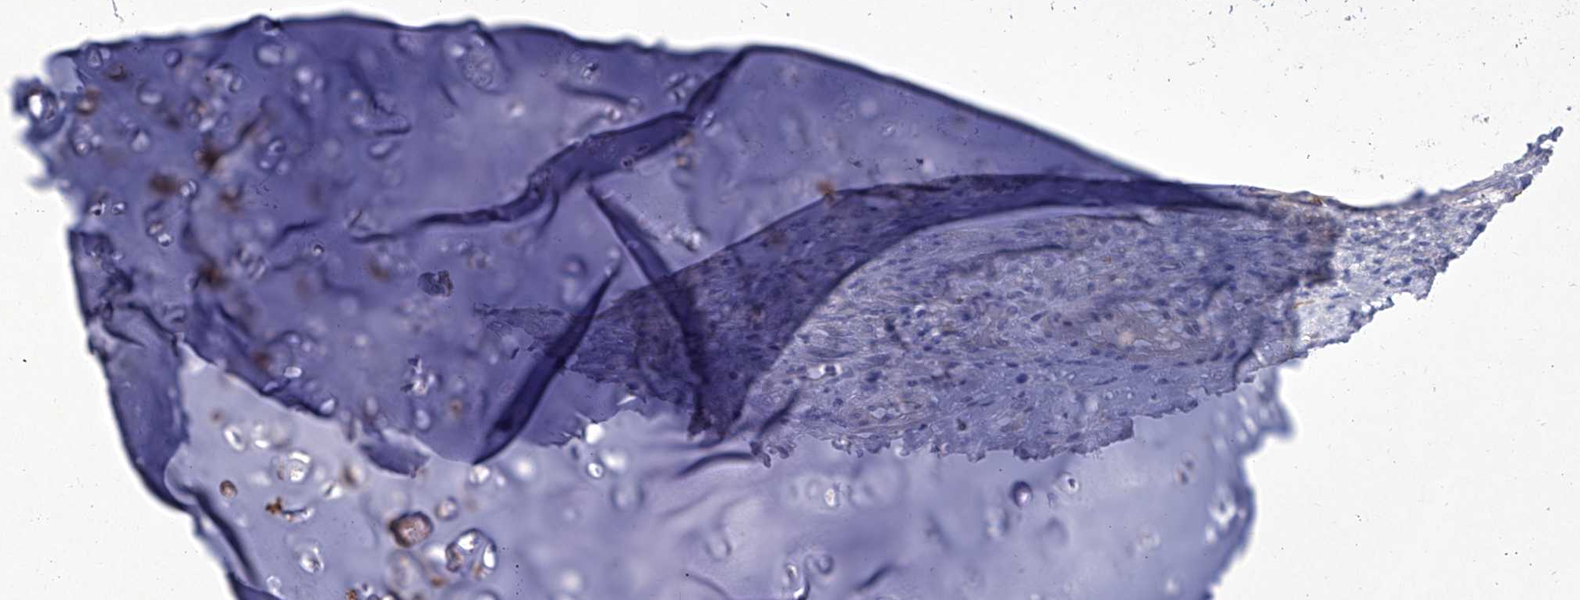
{"staining": {"intensity": "negative", "quantity": "none", "location": "none"}, "tissue": "adipose tissue", "cell_type": "Adipocytes", "image_type": "normal", "snomed": [{"axis": "morphology", "description": "Normal tissue, NOS"}, {"axis": "morphology", "description": "Basal cell carcinoma"}, {"axis": "topography", "description": "Cartilage tissue"}, {"axis": "topography", "description": "Nasopharynx"}, {"axis": "topography", "description": "Oral tissue"}], "caption": "Human adipose tissue stained for a protein using IHC demonstrates no expression in adipocytes.", "gene": "IFNL2", "patient": {"sex": "female", "age": 77}}